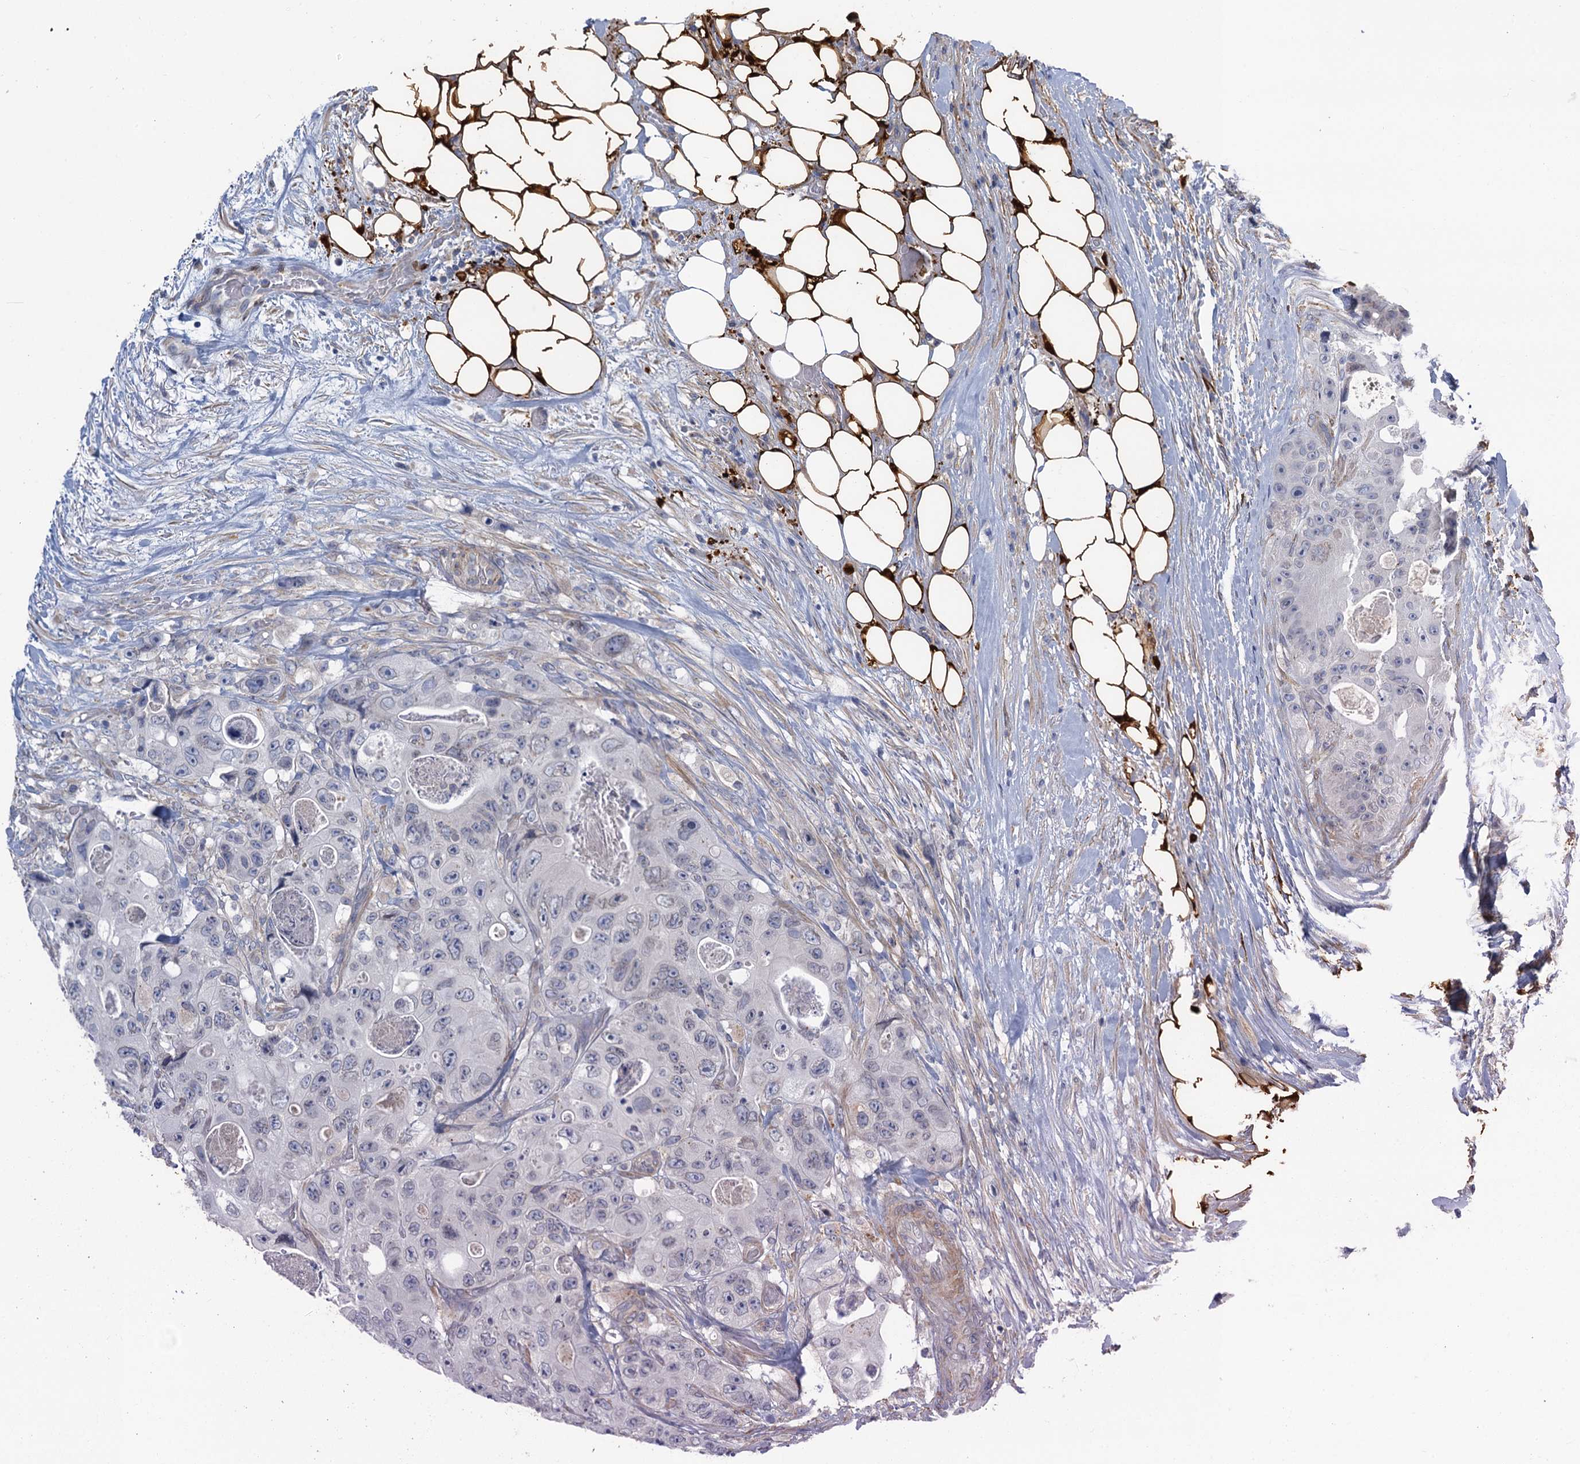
{"staining": {"intensity": "negative", "quantity": "none", "location": "none"}, "tissue": "colorectal cancer", "cell_type": "Tumor cells", "image_type": "cancer", "snomed": [{"axis": "morphology", "description": "Adenocarcinoma, NOS"}, {"axis": "topography", "description": "Colon"}], "caption": "Tumor cells show no significant protein positivity in colorectal adenocarcinoma.", "gene": "POGLUT3", "patient": {"sex": "female", "age": 46}}